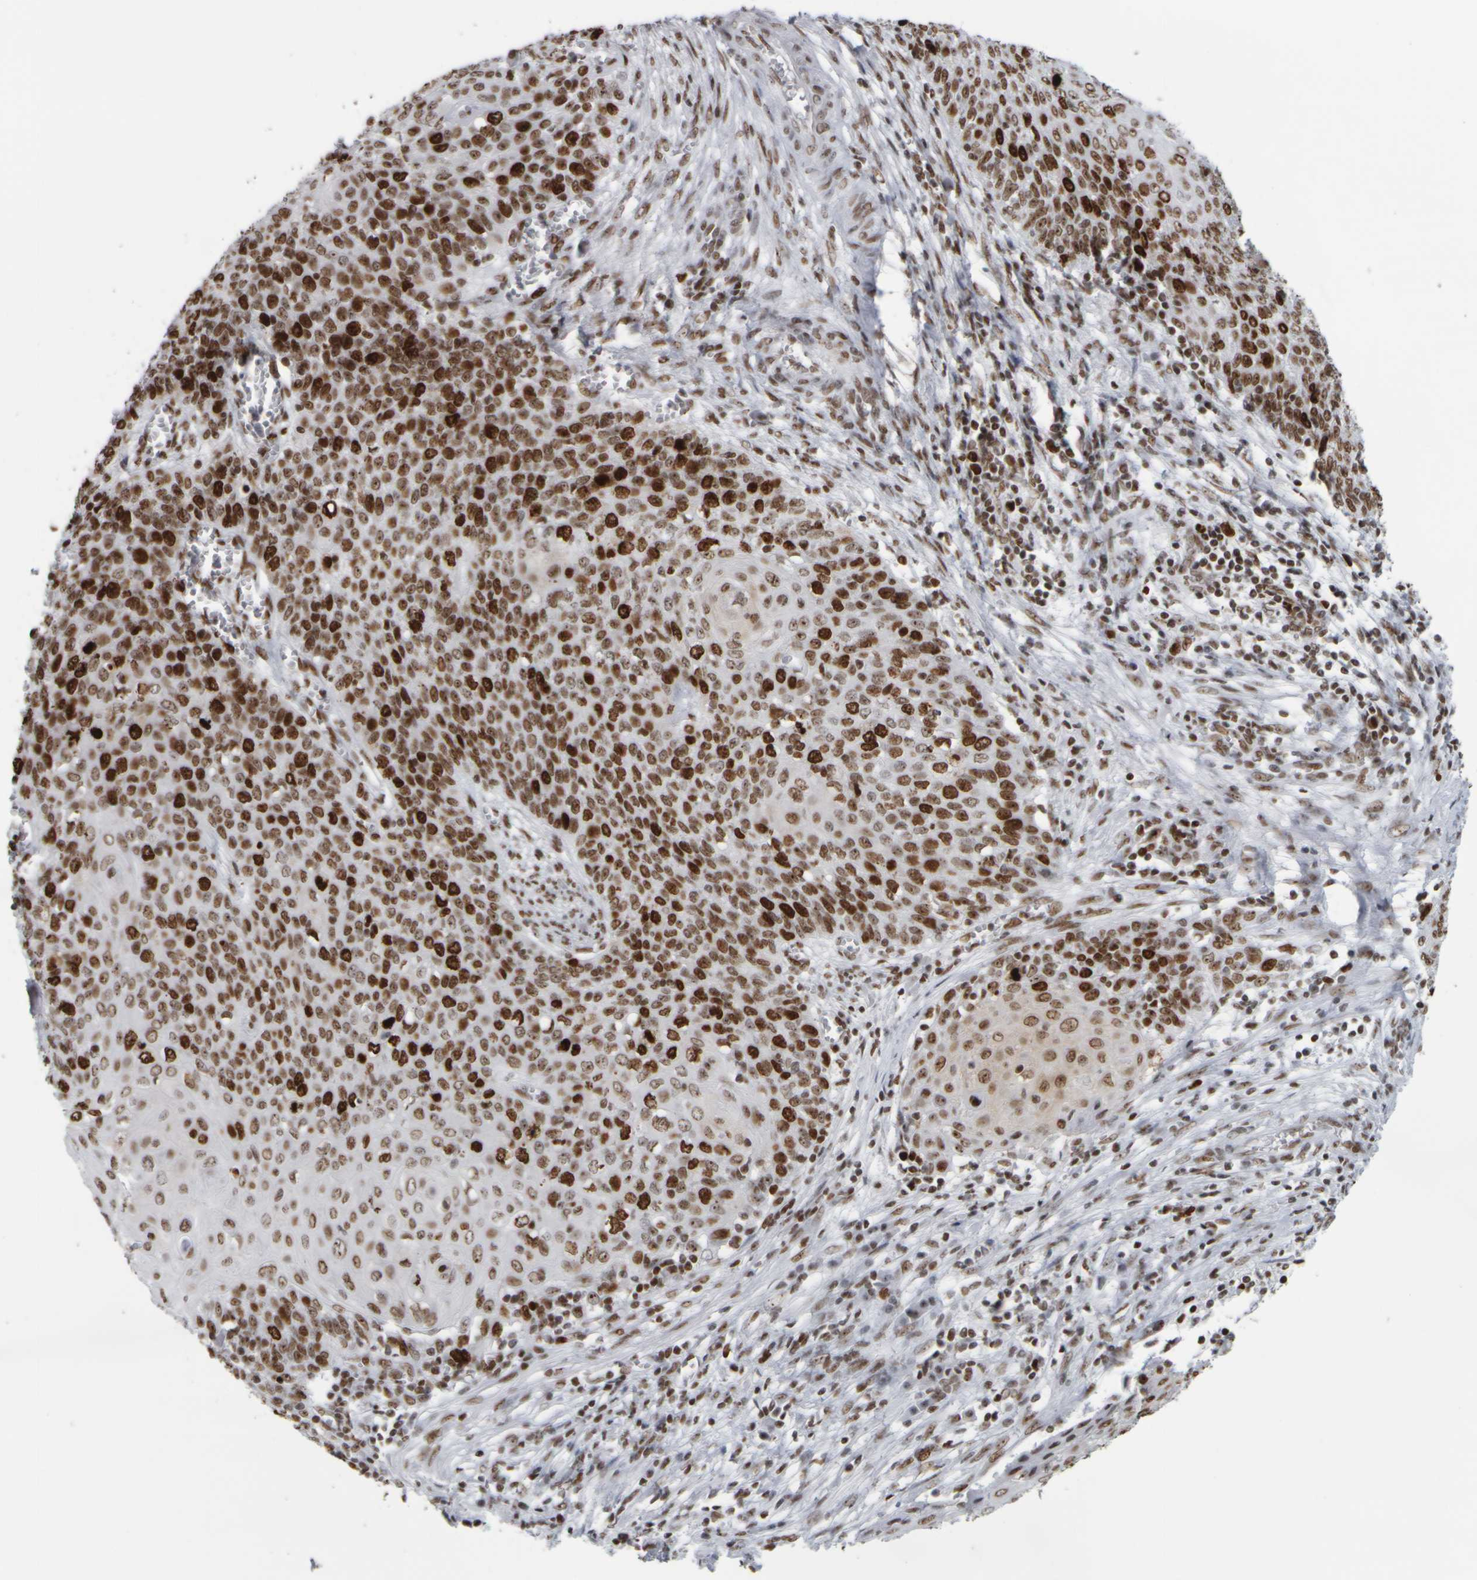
{"staining": {"intensity": "strong", "quantity": ">75%", "location": "nuclear"}, "tissue": "cervical cancer", "cell_type": "Tumor cells", "image_type": "cancer", "snomed": [{"axis": "morphology", "description": "Squamous cell carcinoma, NOS"}, {"axis": "topography", "description": "Cervix"}], "caption": "Human squamous cell carcinoma (cervical) stained with a brown dye demonstrates strong nuclear positive expression in about >75% of tumor cells.", "gene": "TOP2B", "patient": {"sex": "female", "age": 39}}